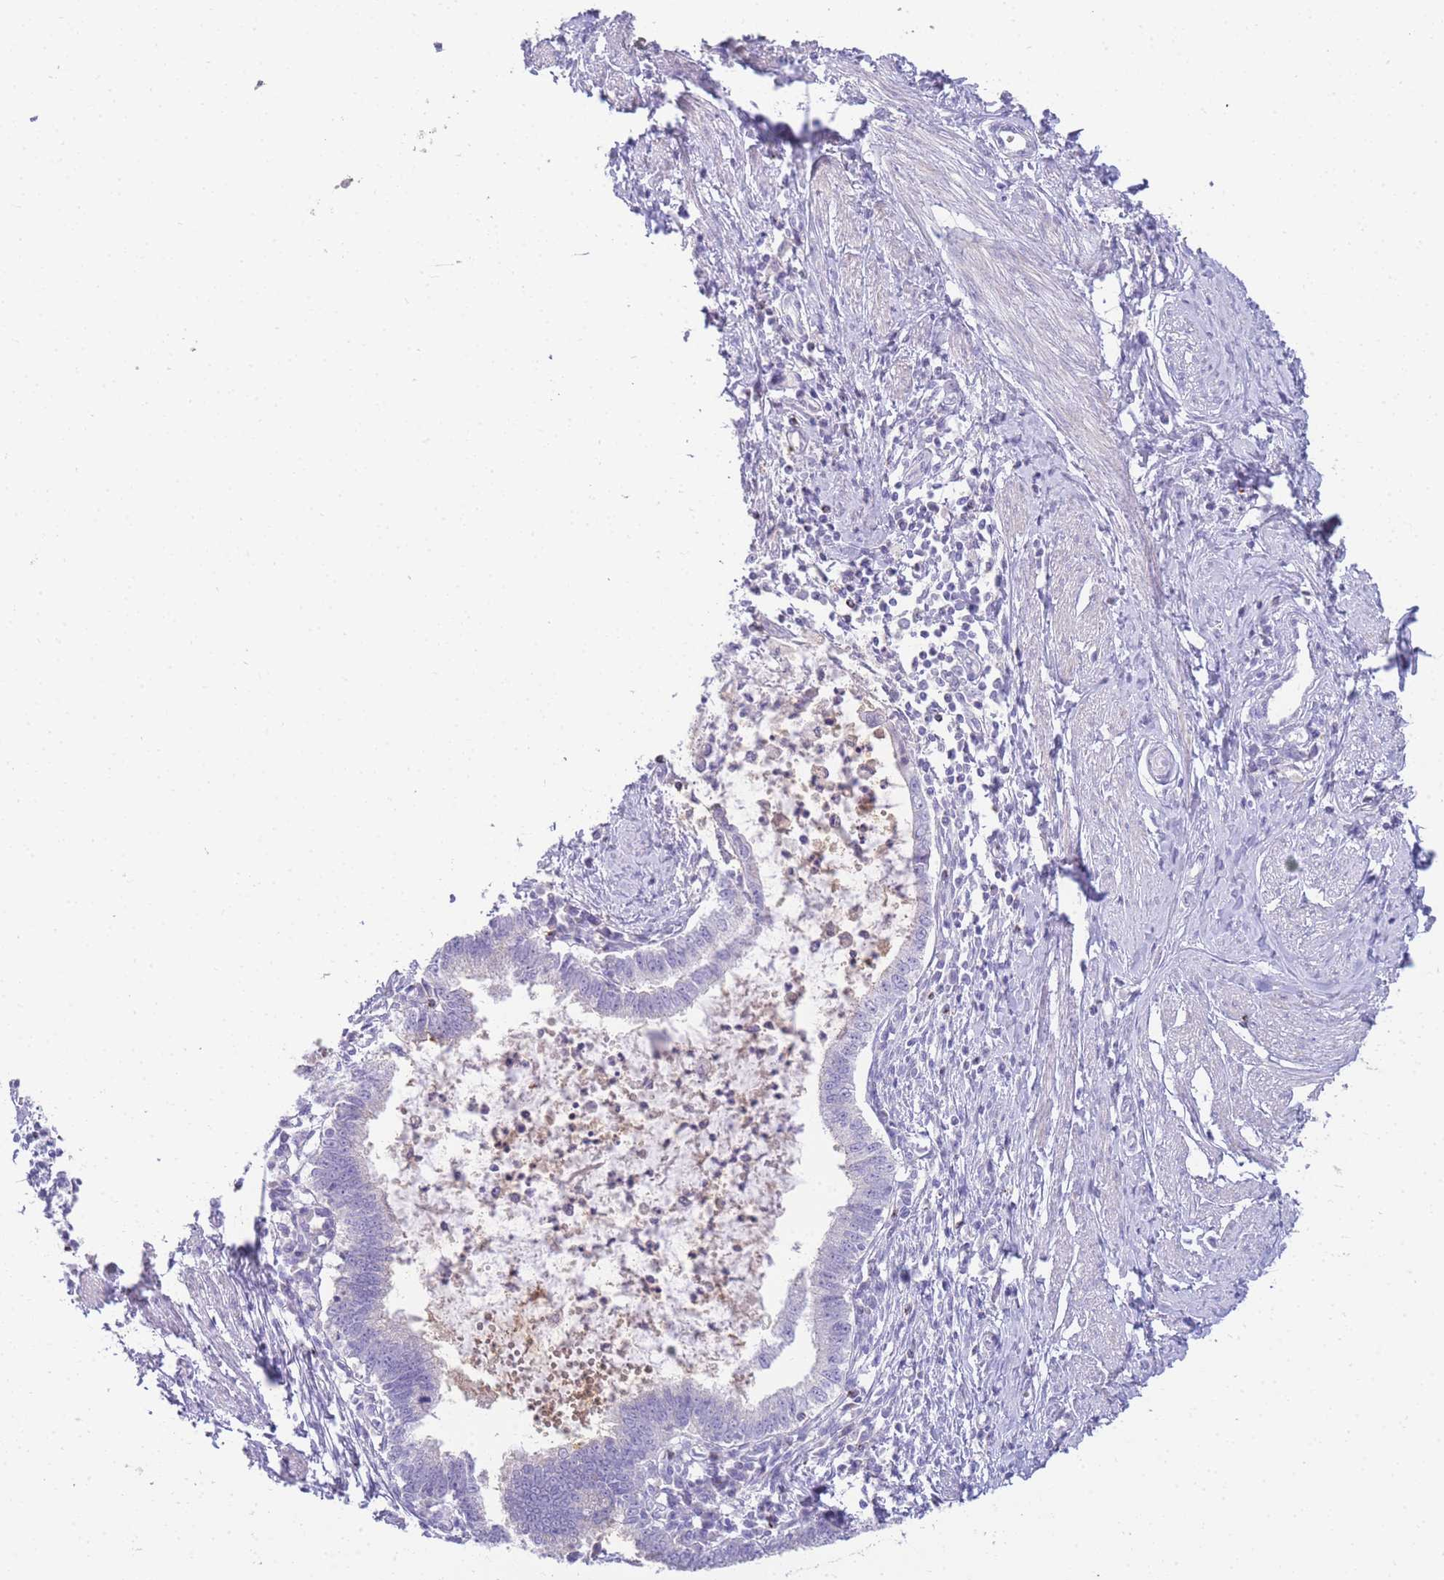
{"staining": {"intensity": "negative", "quantity": "none", "location": "none"}, "tissue": "cervical cancer", "cell_type": "Tumor cells", "image_type": "cancer", "snomed": [{"axis": "morphology", "description": "Adenocarcinoma, NOS"}, {"axis": "topography", "description": "Cervix"}], "caption": "An IHC image of cervical adenocarcinoma is shown. There is no staining in tumor cells of cervical adenocarcinoma. The staining was performed using DAB to visualize the protein expression in brown, while the nuclei were stained in blue with hematoxylin (Magnification: 20x).", "gene": "DPP4", "patient": {"sex": "female", "age": 36}}